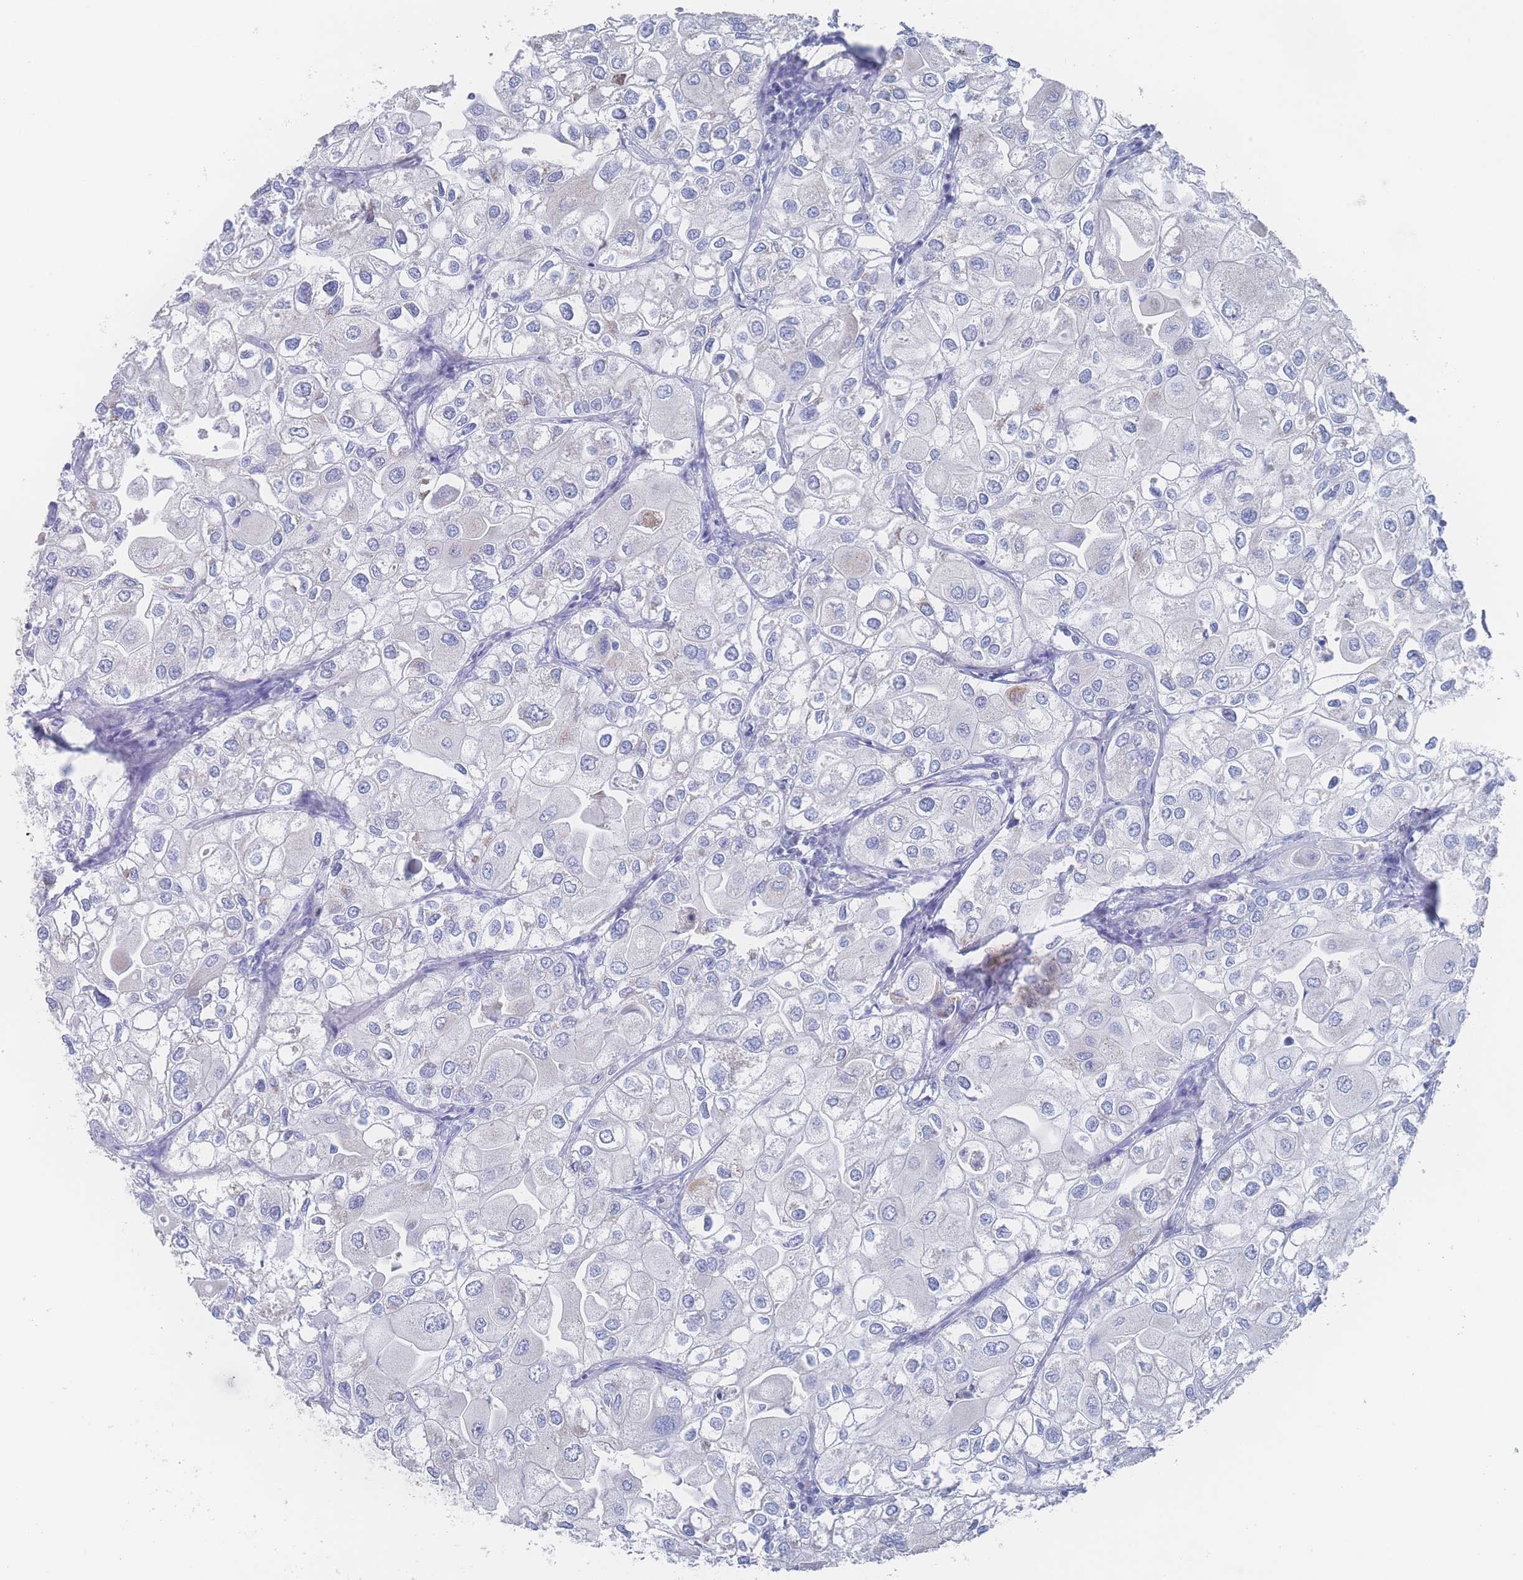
{"staining": {"intensity": "negative", "quantity": "none", "location": "none"}, "tissue": "urothelial cancer", "cell_type": "Tumor cells", "image_type": "cancer", "snomed": [{"axis": "morphology", "description": "Urothelial carcinoma, High grade"}, {"axis": "topography", "description": "Urinary bladder"}], "caption": "This is a micrograph of IHC staining of urothelial cancer, which shows no expression in tumor cells.", "gene": "SNPH", "patient": {"sex": "male", "age": 64}}